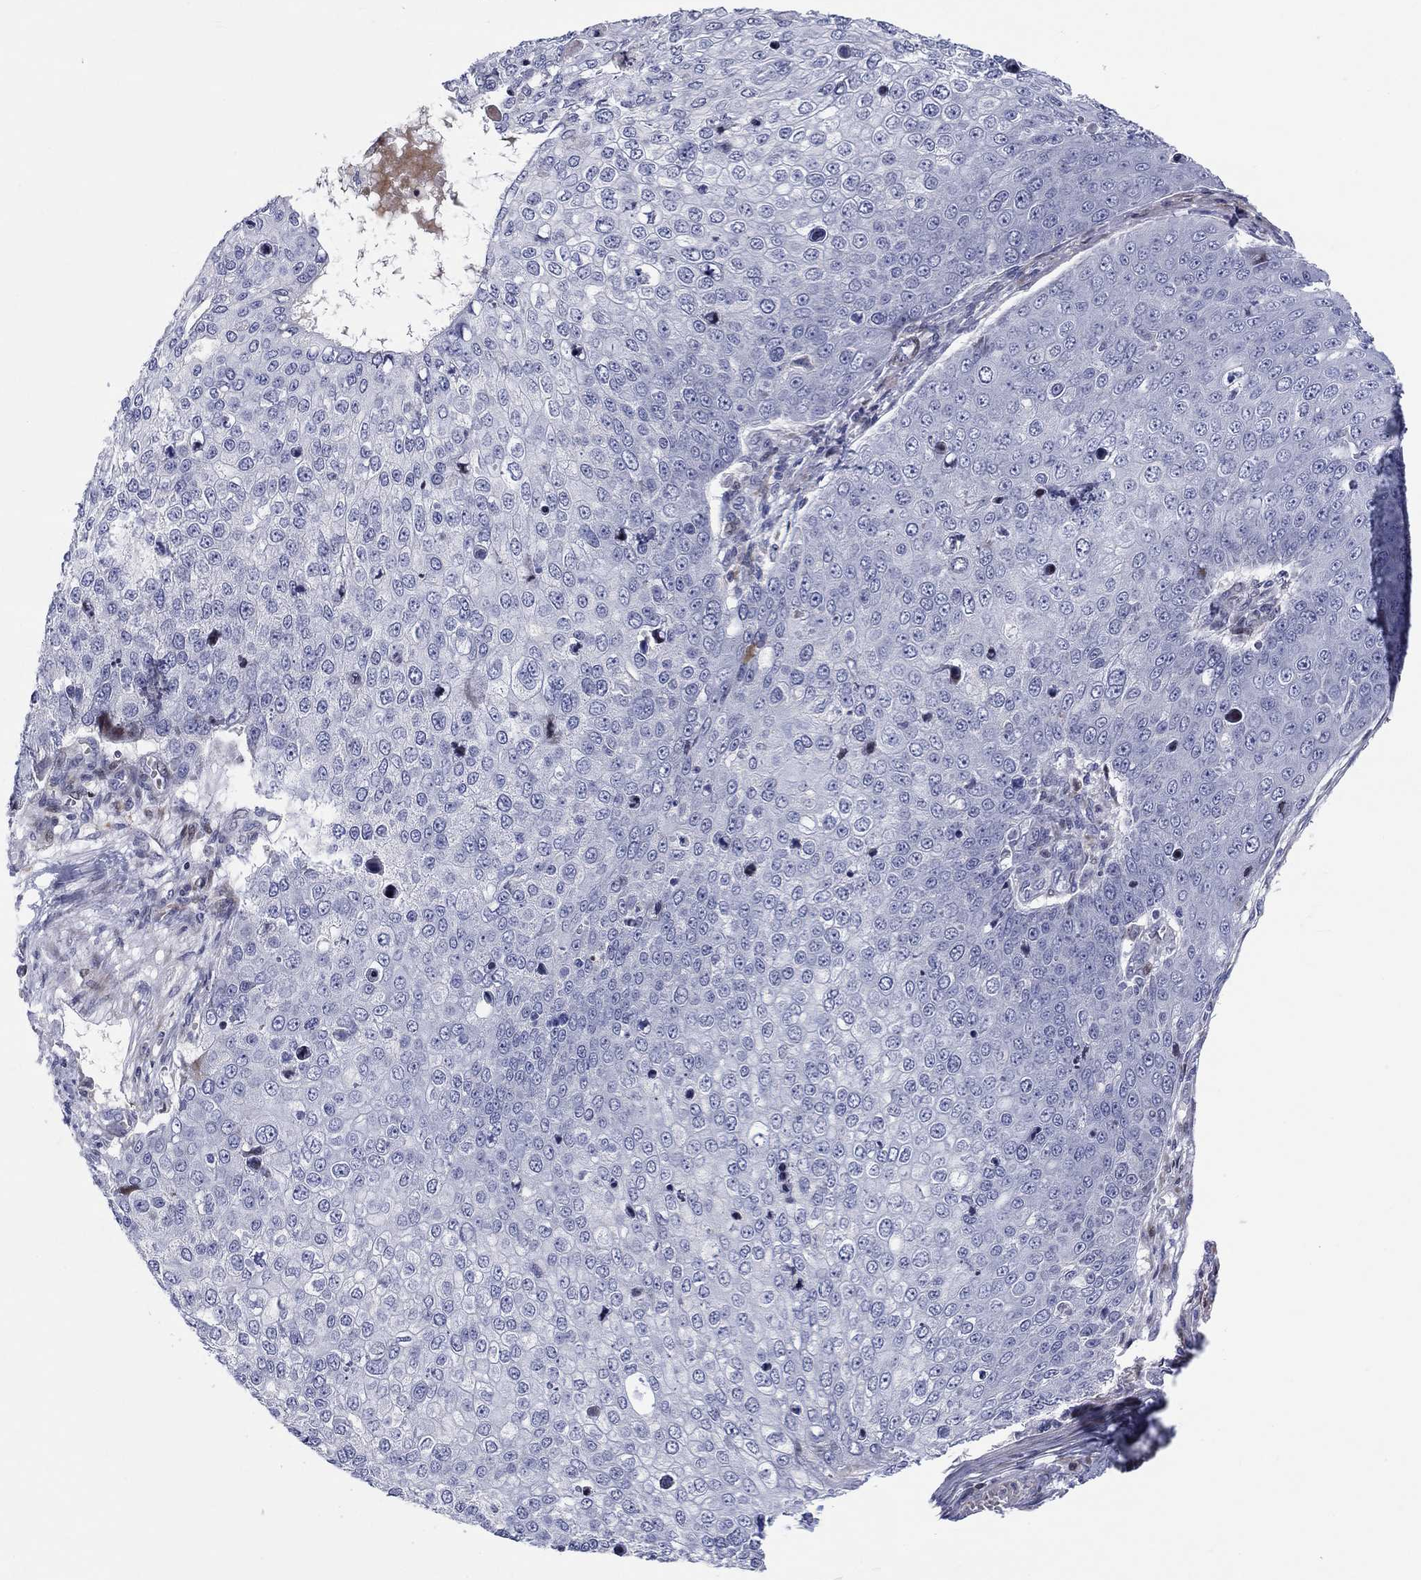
{"staining": {"intensity": "negative", "quantity": "none", "location": "none"}, "tissue": "skin cancer", "cell_type": "Tumor cells", "image_type": "cancer", "snomed": [{"axis": "morphology", "description": "Squamous cell carcinoma, NOS"}, {"axis": "topography", "description": "Skin"}], "caption": "Micrograph shows no protein positivity in tumor cells of skin cancer (squamous cell carcinoma) tissue.", "gene": "ARHGAP36", "patient": {"sex": "male", "age": 71}}